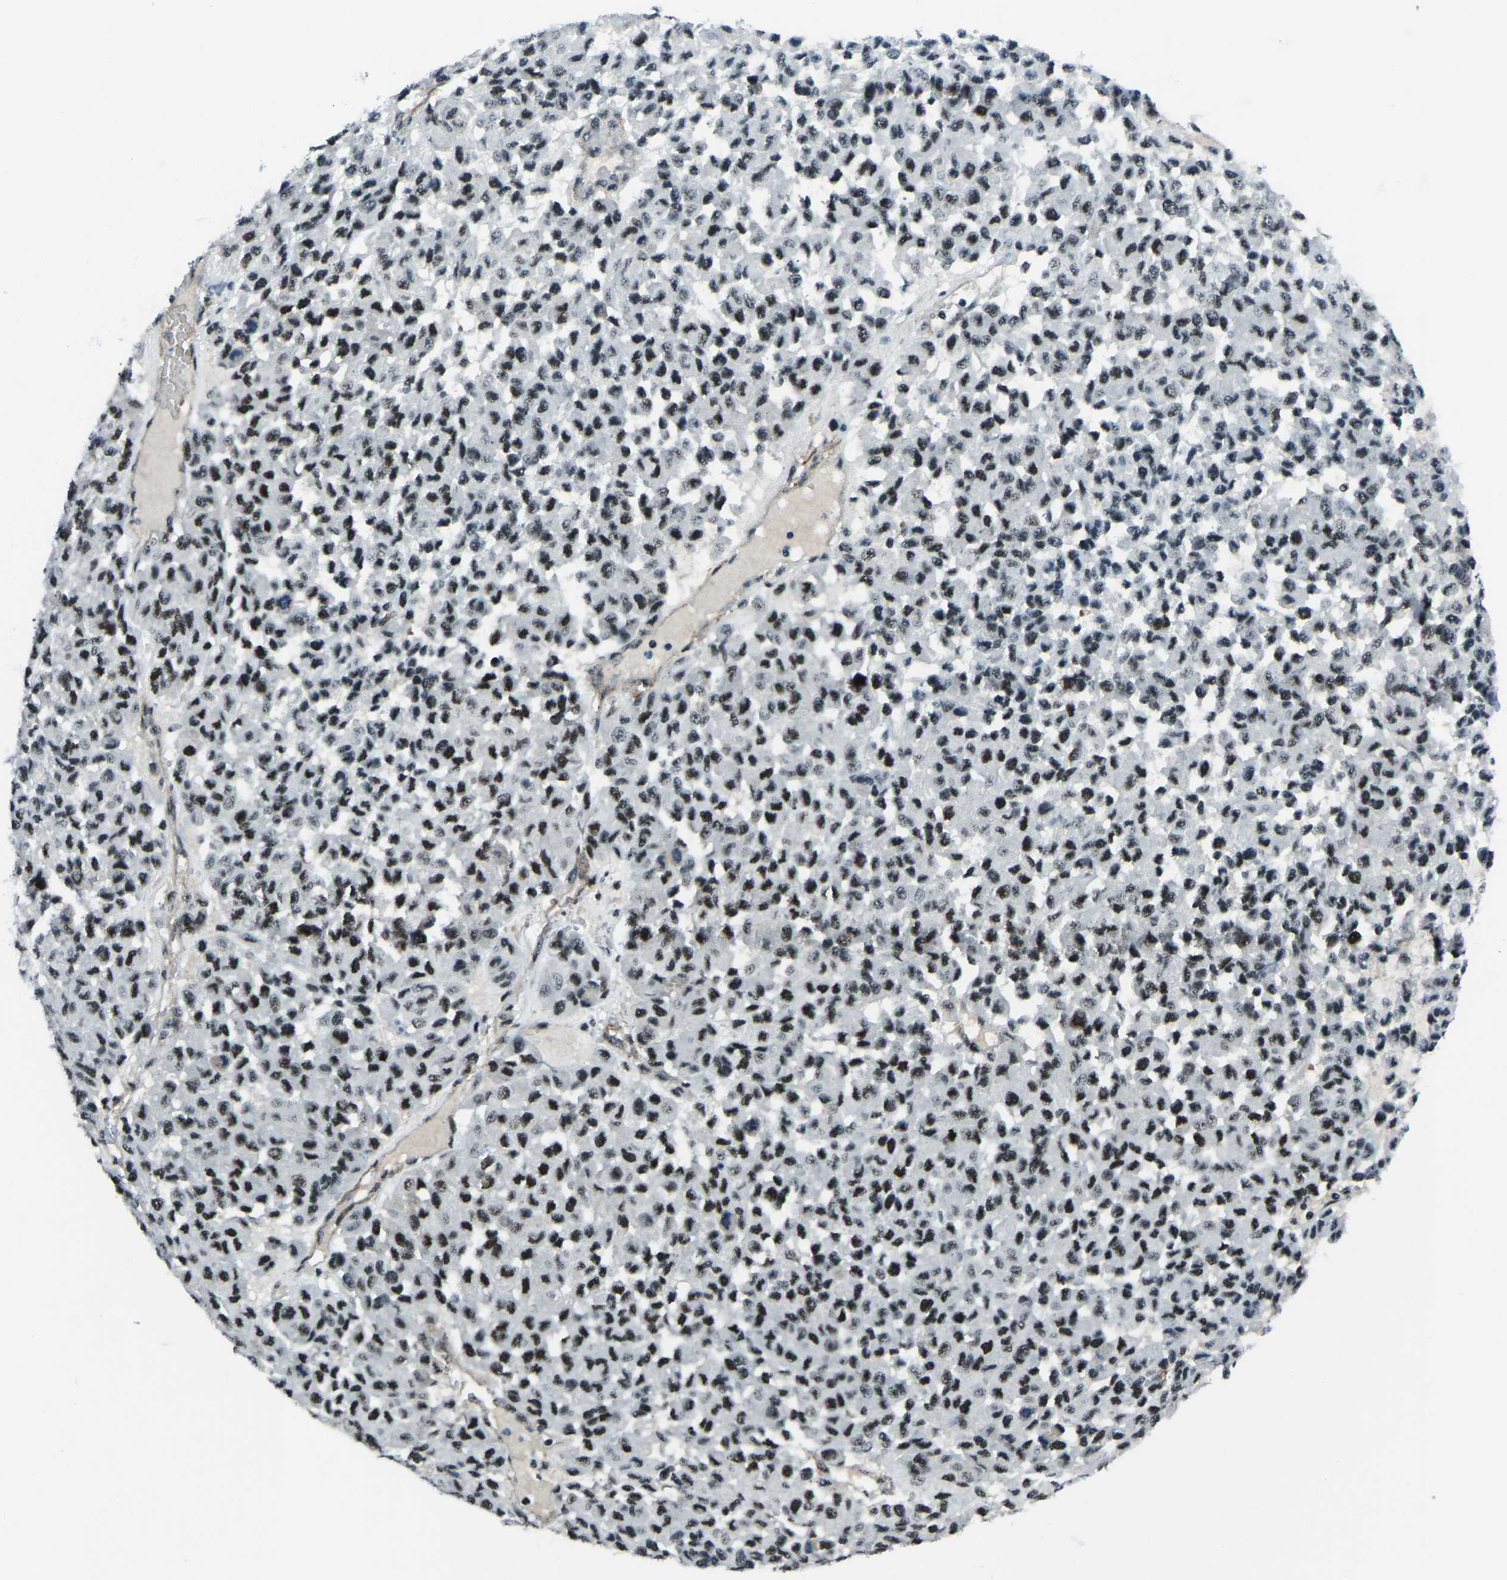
{"staining": {"intensity": "strong", "quantity": ">75%", "location": "nuclear"}, "tissue": "melanoma", "cell_type": "Tumor cells", "image_type": "cancer", "snomed": [{"axis": "morphology", "description": "Malignant melanoma, NOS"}, {"axis": "topography", "description": "Skin"}], "caption": "The immunohistochemical stain shows strong nuclear staining in tumor cells of melanoma tissue.", "gene": "PRCC", "patient": {"sex": "male", "age": 62}}